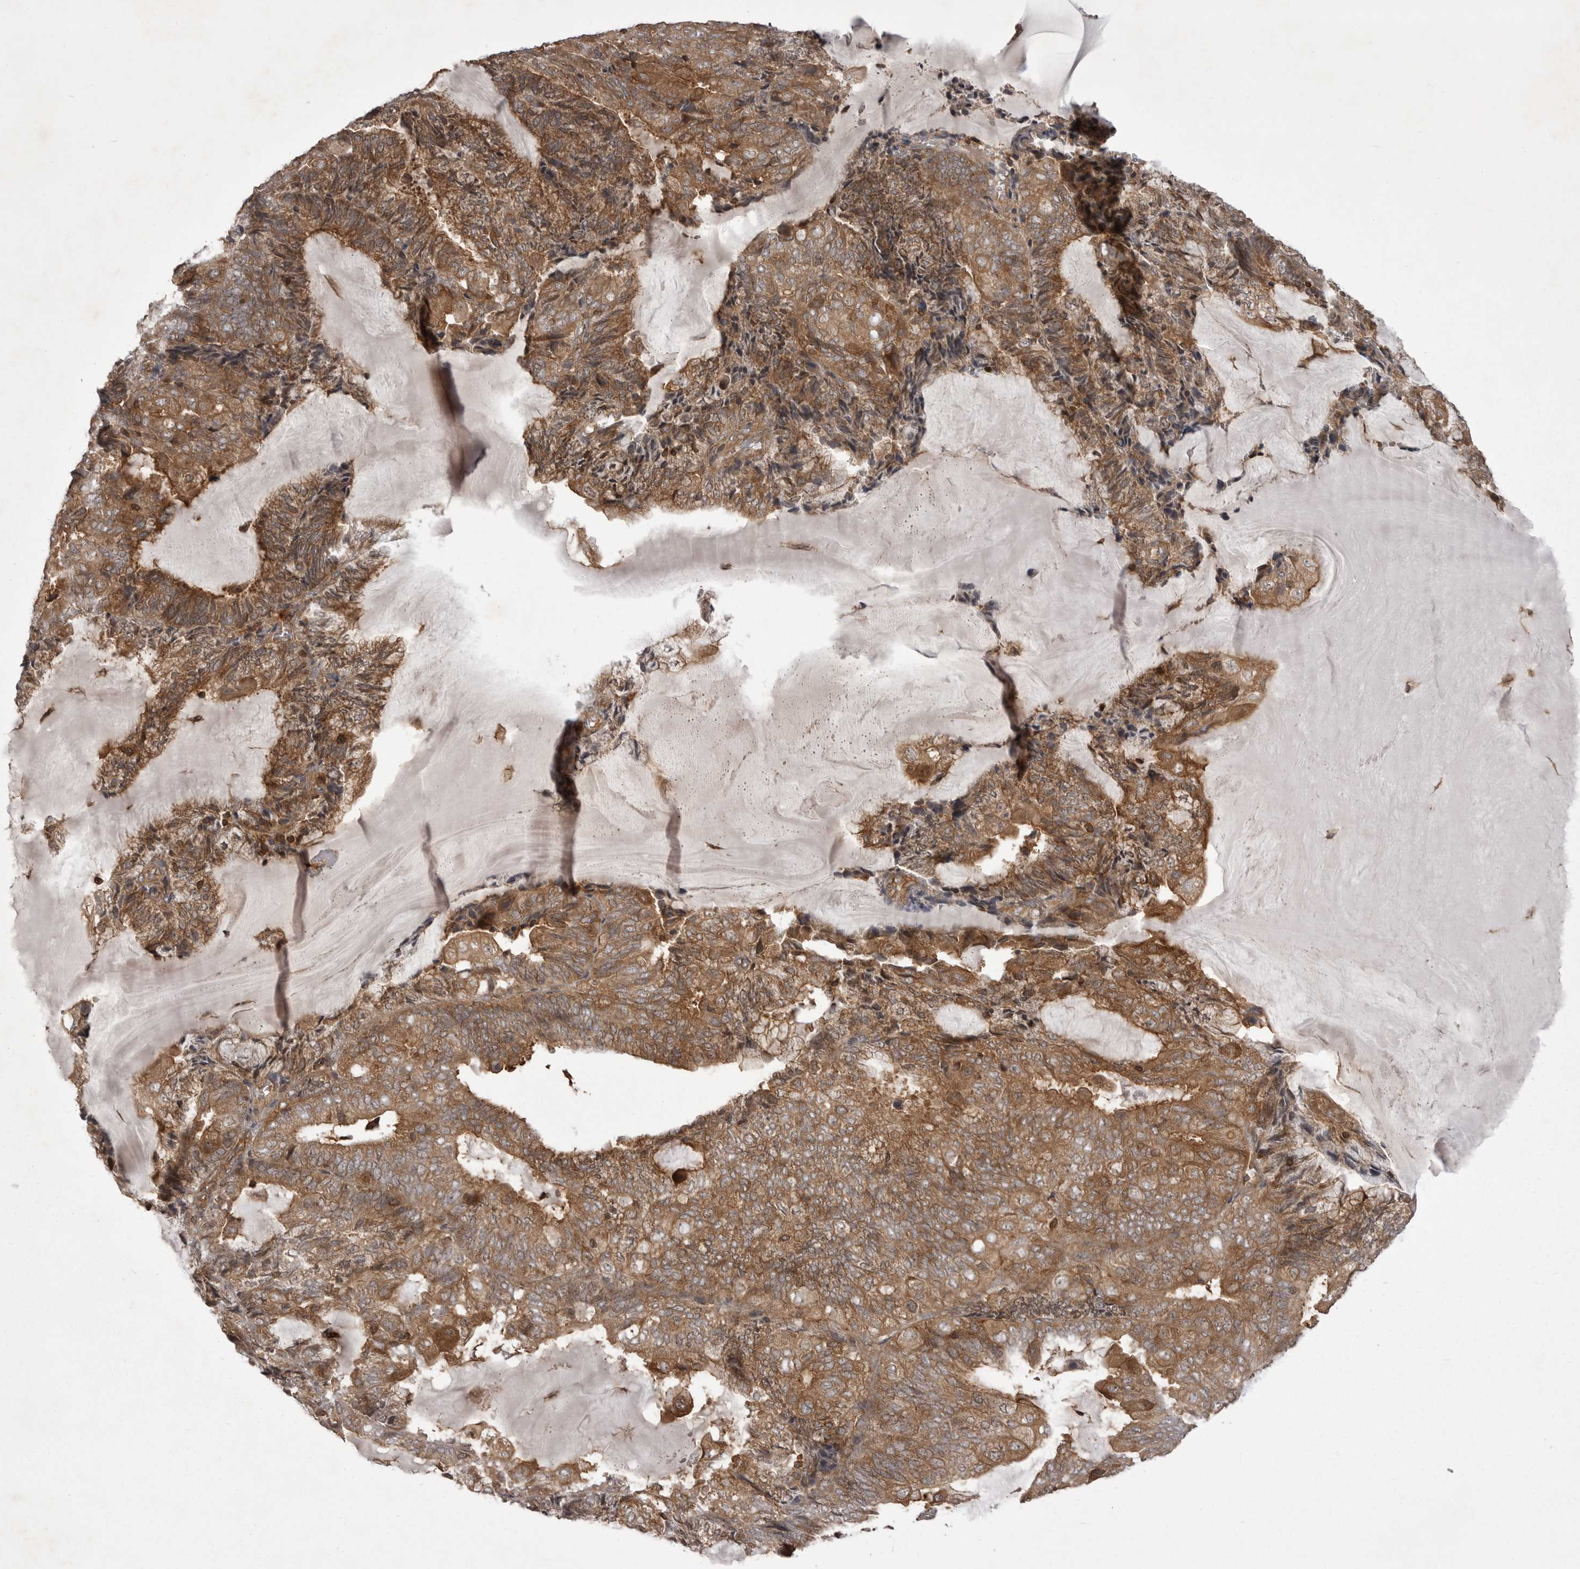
{"staining": {"intensity": "moderate", "quantity": ">75%", "location": "cytoplasmic/membranous"}, "tissue": "endometrial cancer", "cell_type": "Tumor cells", "image_type": "cancer", "snomed": [{"axis": "morphology", "description": "Adenocarcinoma, NOS"}, {"axis": "topography", "description": "Endometrium"}], "caption": "Endometrial cancer (adenocarcinoma) stained with a brown dye displays moderate cytoplasmic/membranous positive positivity in about >75% of tumor cells.", "gene": "STK24", "patient": {"sex": "female", "age": 81}}